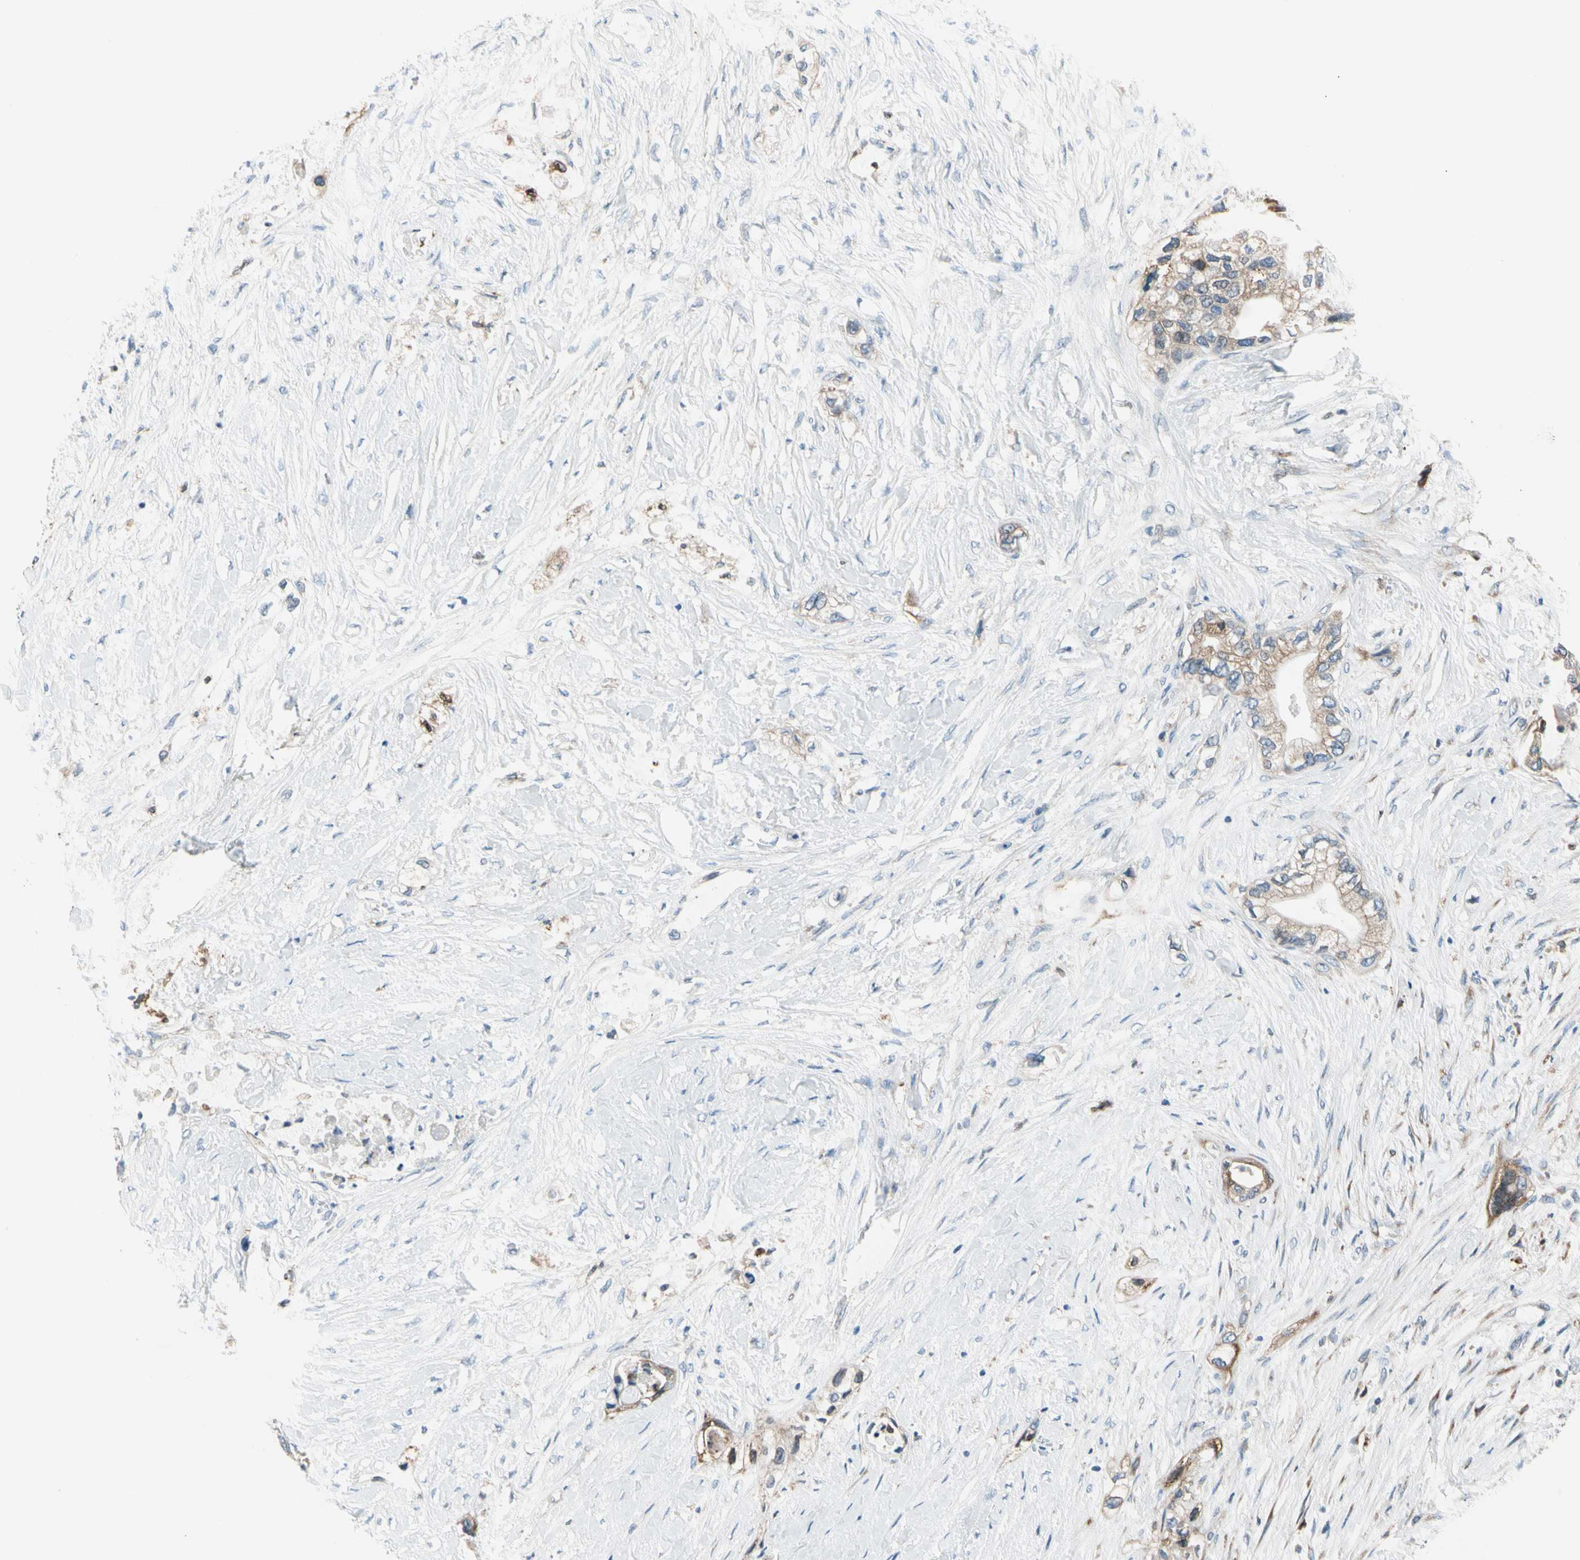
{"staining": {"intensity": "weak", "quantity": "25%-75%", "location": "cytoplasmic/membranous"}, "tissue": "pancreatic cancer", "cell_type": "Tumor cells", "image_type": "cancer", "snomed": [{"axis": "morphology", "description": "Adenocarcinoma, NOS"}, {"axis": "topography", "description": "Pancreas"}], "caption": "Protein staining of pancreatic cancer (adenocarcinoma) tissue exhibits weak cytoplasmic/membranous positivity in approximately 25%-75% of tumor cells. Nuclei are stained in blue.", "gene": "LRPAP1", "patient": {"sex": "female", "age": 70}}